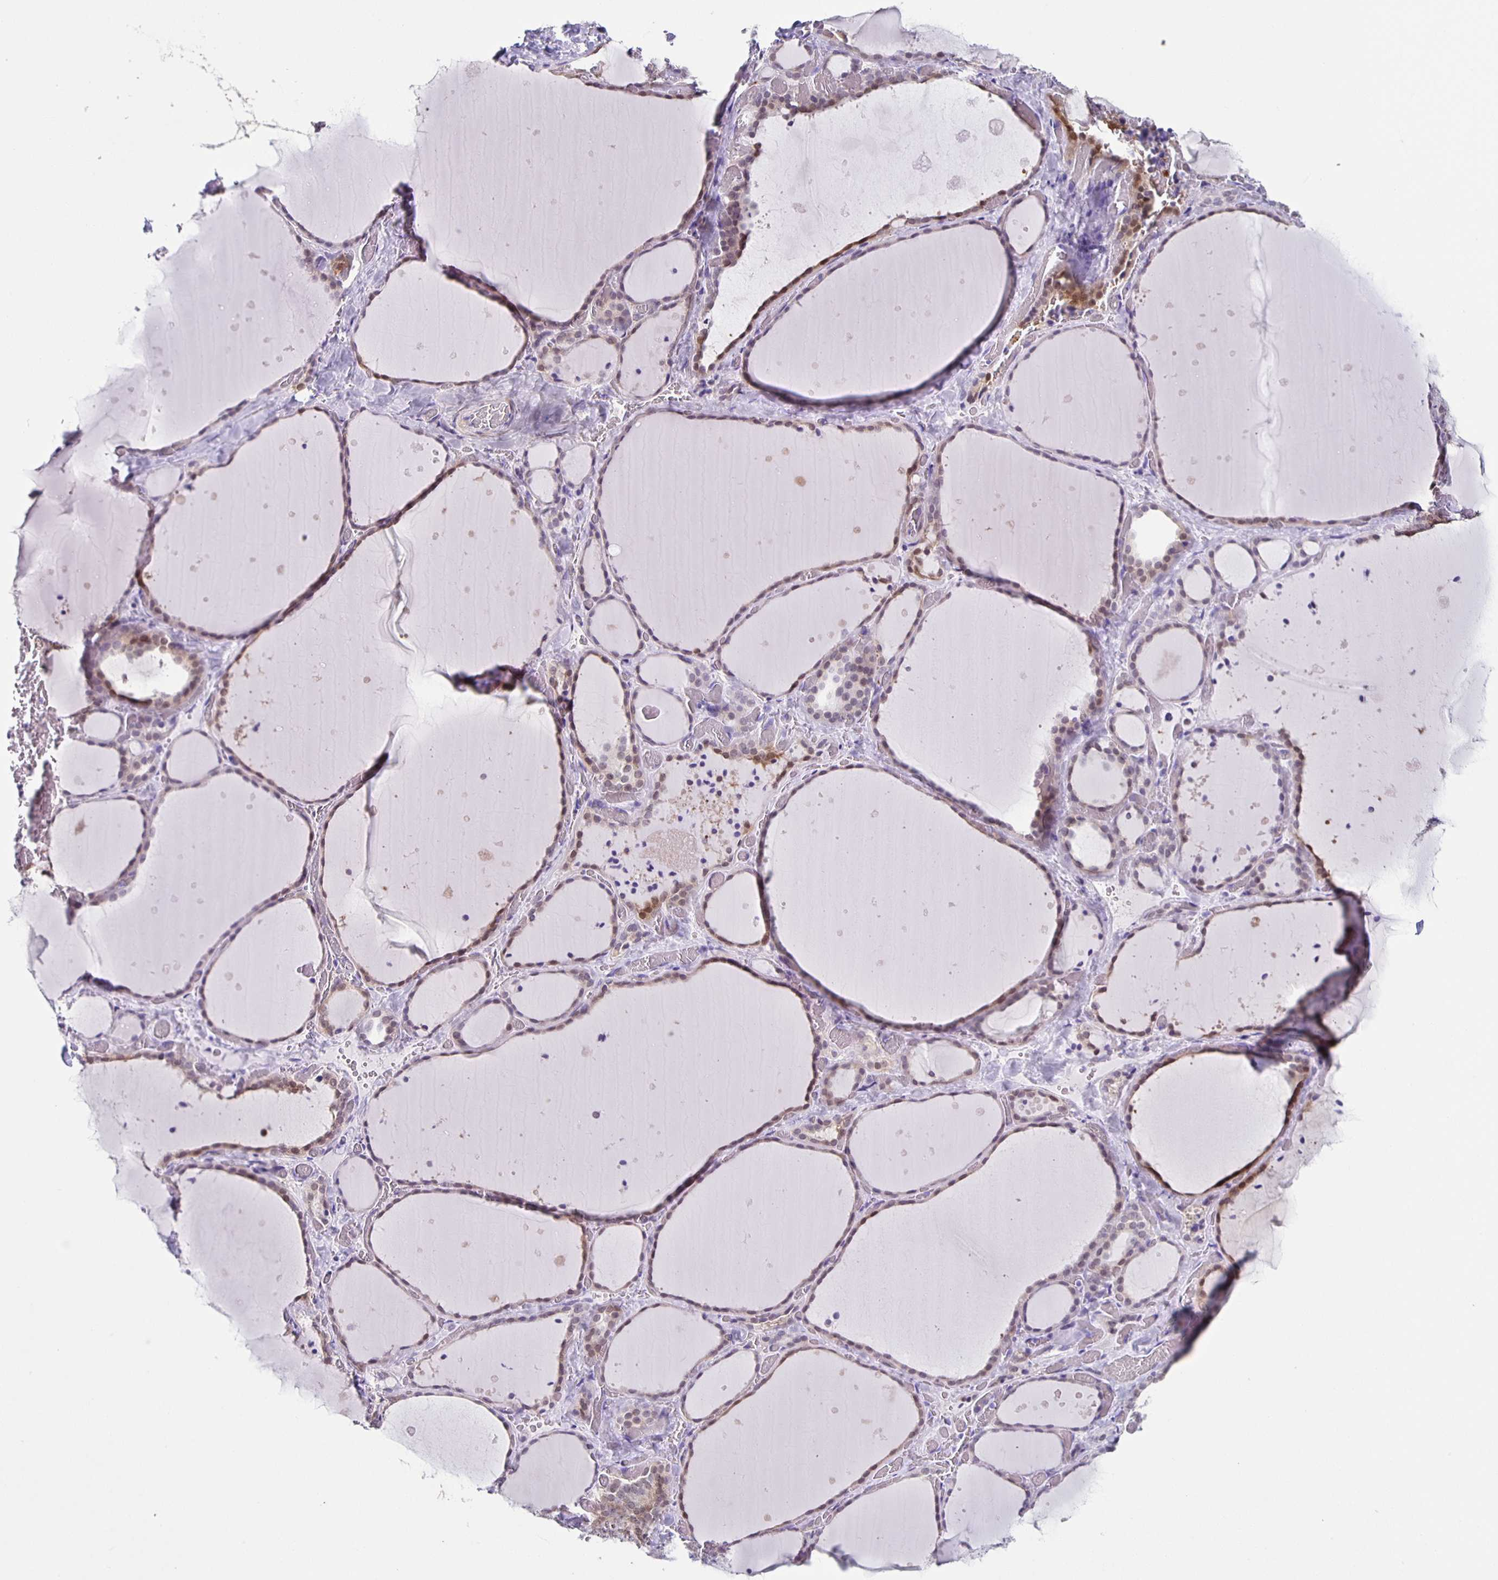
{"staining": {"intensity": "moderate", "quantity": "25%-75%", "location": "cytoplasmic/membranous,nuclear"}, "tissue": "thyroid gland", "cell_type": "Glandular cells", "image_type": "normal", "snomed": [{"axis": "morphology", "description": "Normal tissue, NOS"}, {"axis": "topography", "description": "Thyroid gland"}], "caption": "A medium amount of moderate cytoplasmic/membranous,nuclear staining is appreciated in approximately 25%-75% of glandular cells in benign thyroid gland. (IHC, brightfield microscopy, high magnification).", "gene": "TPPP", "patient": {"sex": "female", "age": 36}}